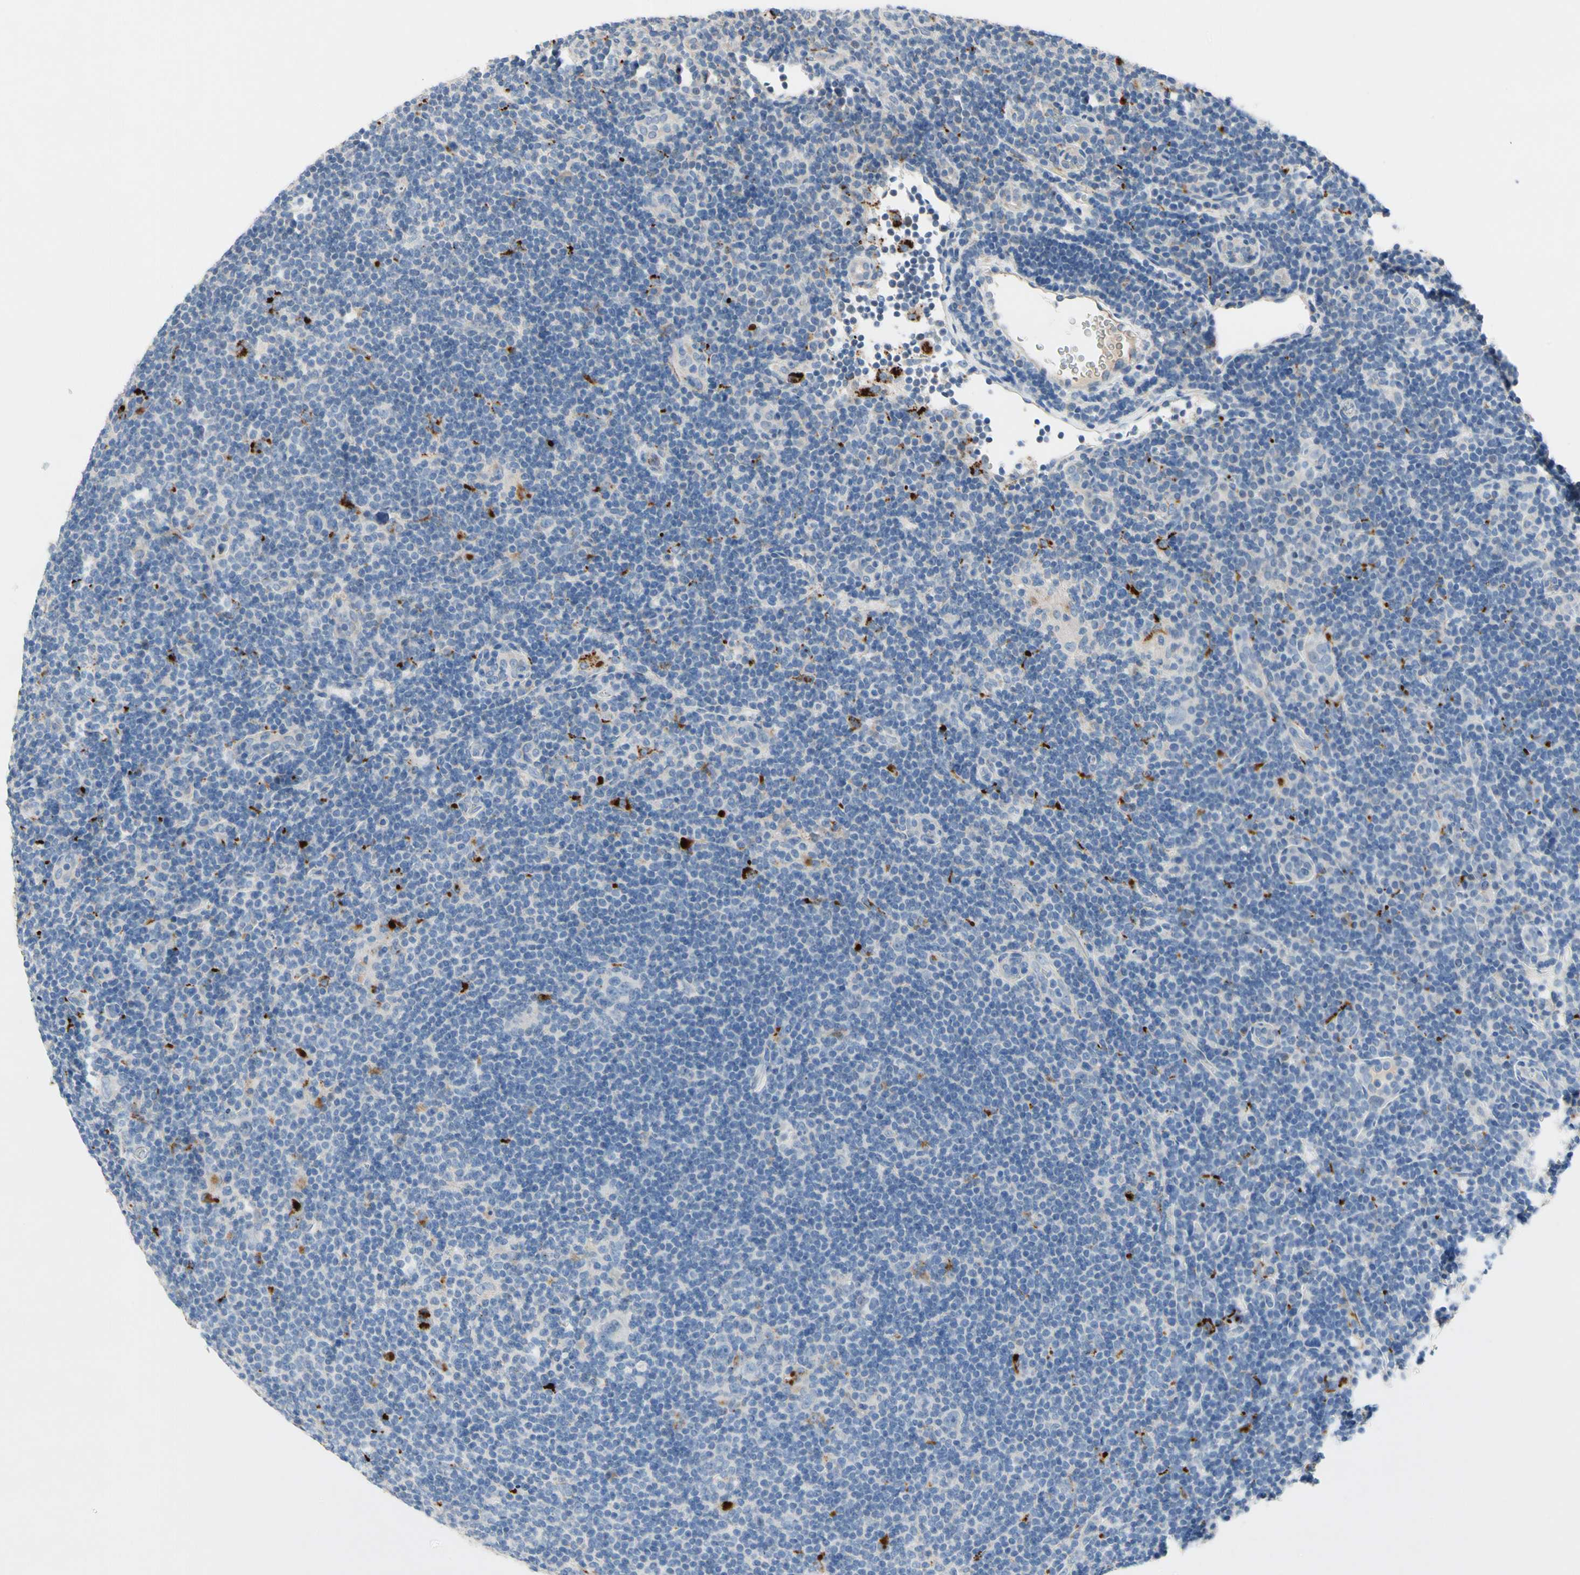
{"staining": {"intensity": "negative", "quantity": "none", "location": "none"}, "tissue": "lymphoma", "cell_type": "Tumor cells", "image_type": "cancer", "snomed": [{"axis": "morphology", "description": "Hodgkin's disease, NOS"}, {"axis": "topography", "description": "Lymph node"}], "caption": "Protein analysis of lymphoma reveals no significant expression in tumor cells.", "gene": "RETSAT", "patient": {"sex": "female", "age": 57}}